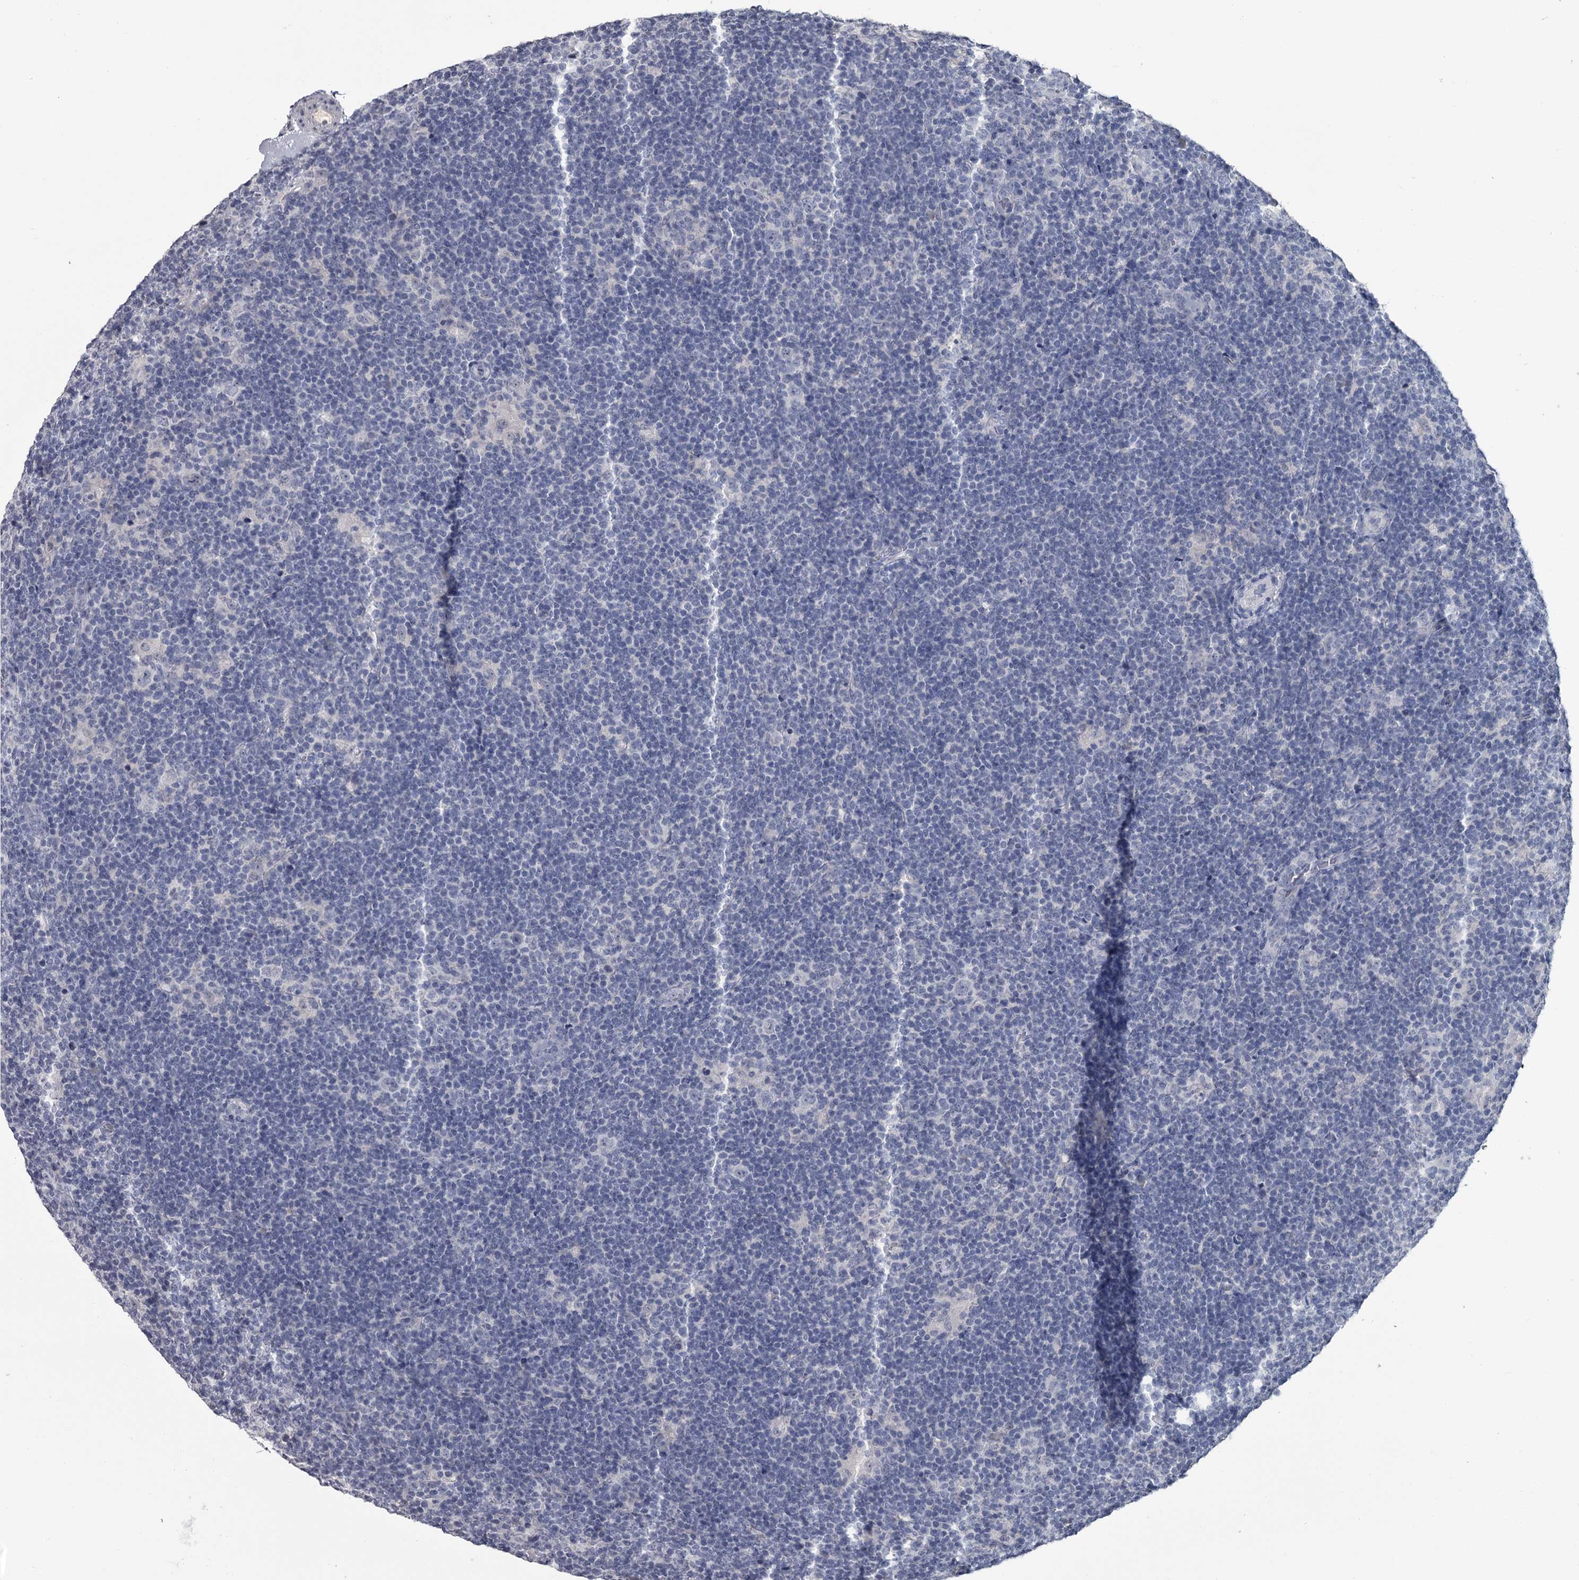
{"staining": {"intensity": "negative", "quantity": "none", "location": "none"}, "tissue": "lymphoma", "cell_type": "Tumor cells", "image_type": "cancer", "snomed": [{"axis": "morphology", "description": "Hodgkin's disease, NOS"}, {"axis": "topography", "description": "Lymph node"}], "caption": "High magnification brightfield microscopy of Hodgkin's disease stained with DAB (brown) and counterstained with hematoxylin (blue): tumor cells show no significant expression.", "gene": "DAO", "patient": {"sex": "female", "age": 57}}